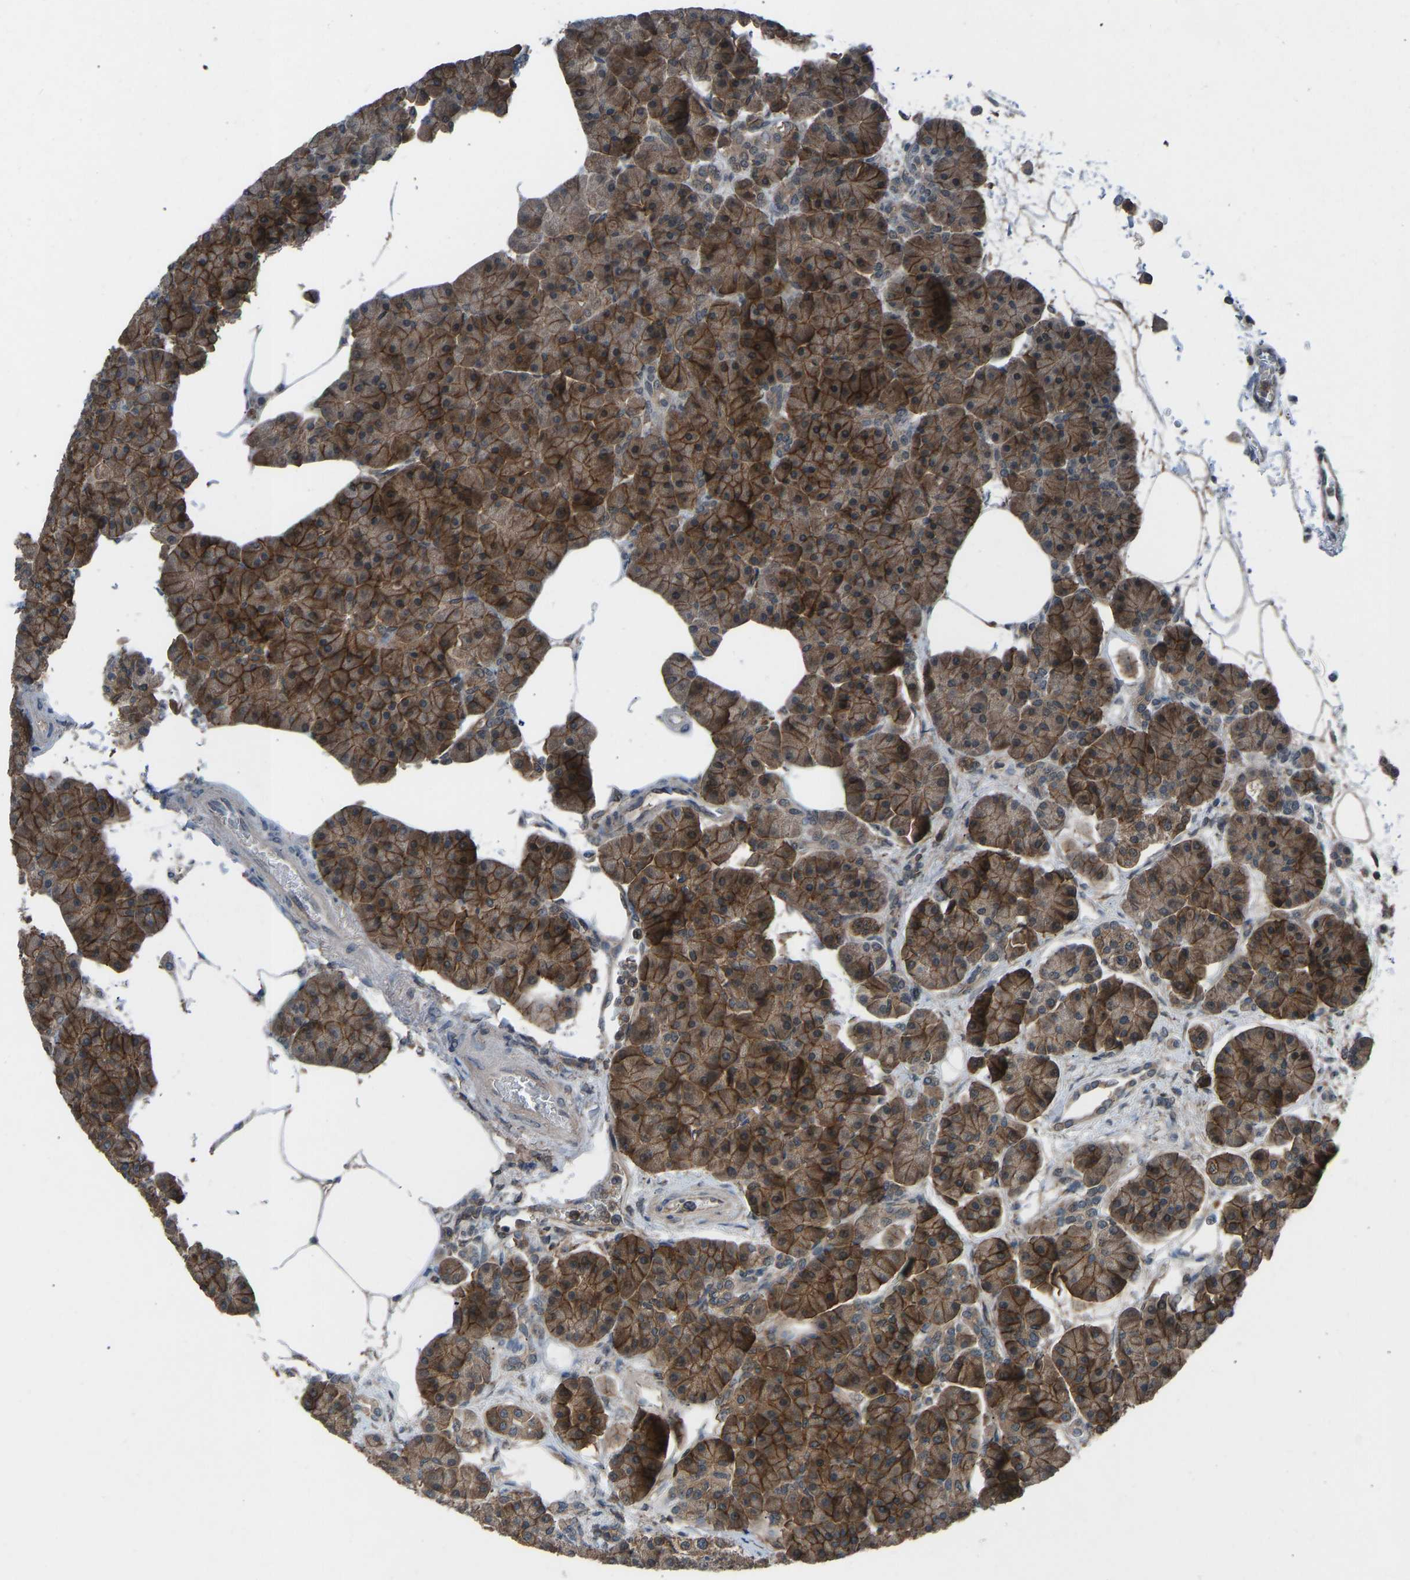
{"staining": {"intensity": "strong", "quantity": ">75%", "location": "cytoplasmic/membranous"}, "tissue": "pancreas", "cell_type": "Exocrine glandular cells", "image_type": "normal", "snomed": [{"axis": "morphology", "description": "Normal tissue, NOS"}, {"axis": "topography", "description": "Pancreas"}], "caption": "High-magnification brightfield microscopy of unremarkable pancreas stained with DAB (3,3'-diaminobenzidine) (brown) and counterstained with hematoxylin (blue). exocrine glandular cells exhibit strong cytoplasmic/membranous staining is identified in approximately>75% of cells. (brown staining indicates protein expression, while blue staining denotes nuclei).", "gene": "SLC43A1", "patient": {"sex": "female", "age": 70}}